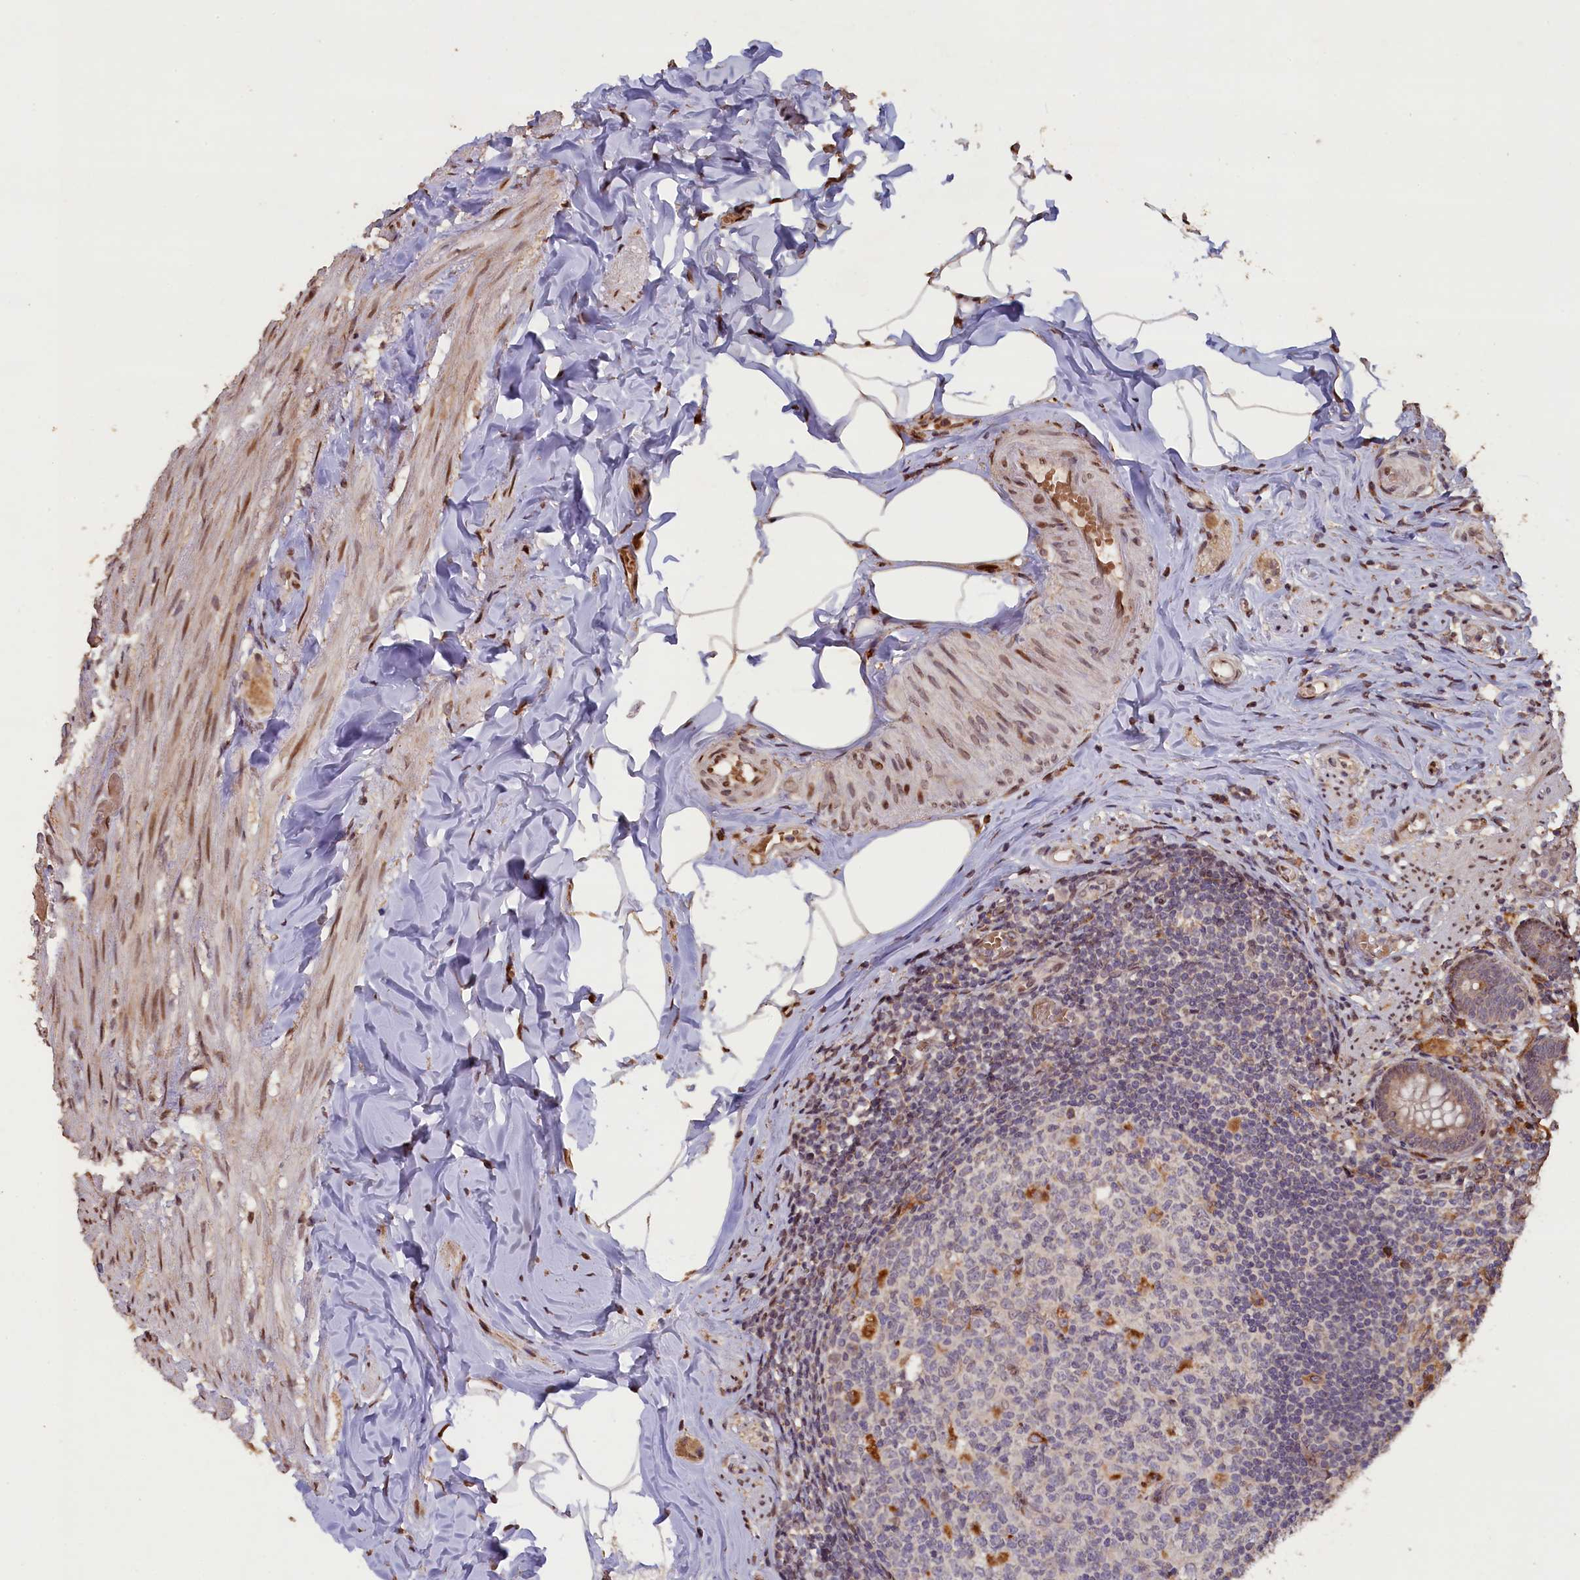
{"staining": {"intensity": "moderate", "quantity": "<25%", "location": "cytoplasmic/membranous"}, "tissue": "appendix", "cell_type": "Glandular cells", "image_type": "normal", "snomed": [{"axis": "morphology", "description": "Normal tissue, NOS"}, {"axis": "topography", "description": "Appendix"}], "caption": "Protein expression analysis of unremarkable appendix shows moderate cytoplasmic/membranous expression in approximately <25% of glandular cells. (brown staining indicates protein expression, while blue staining denotes nuclei).", "gene": "SLC38A7", "patient": {"sex": "male", "age": 55}}